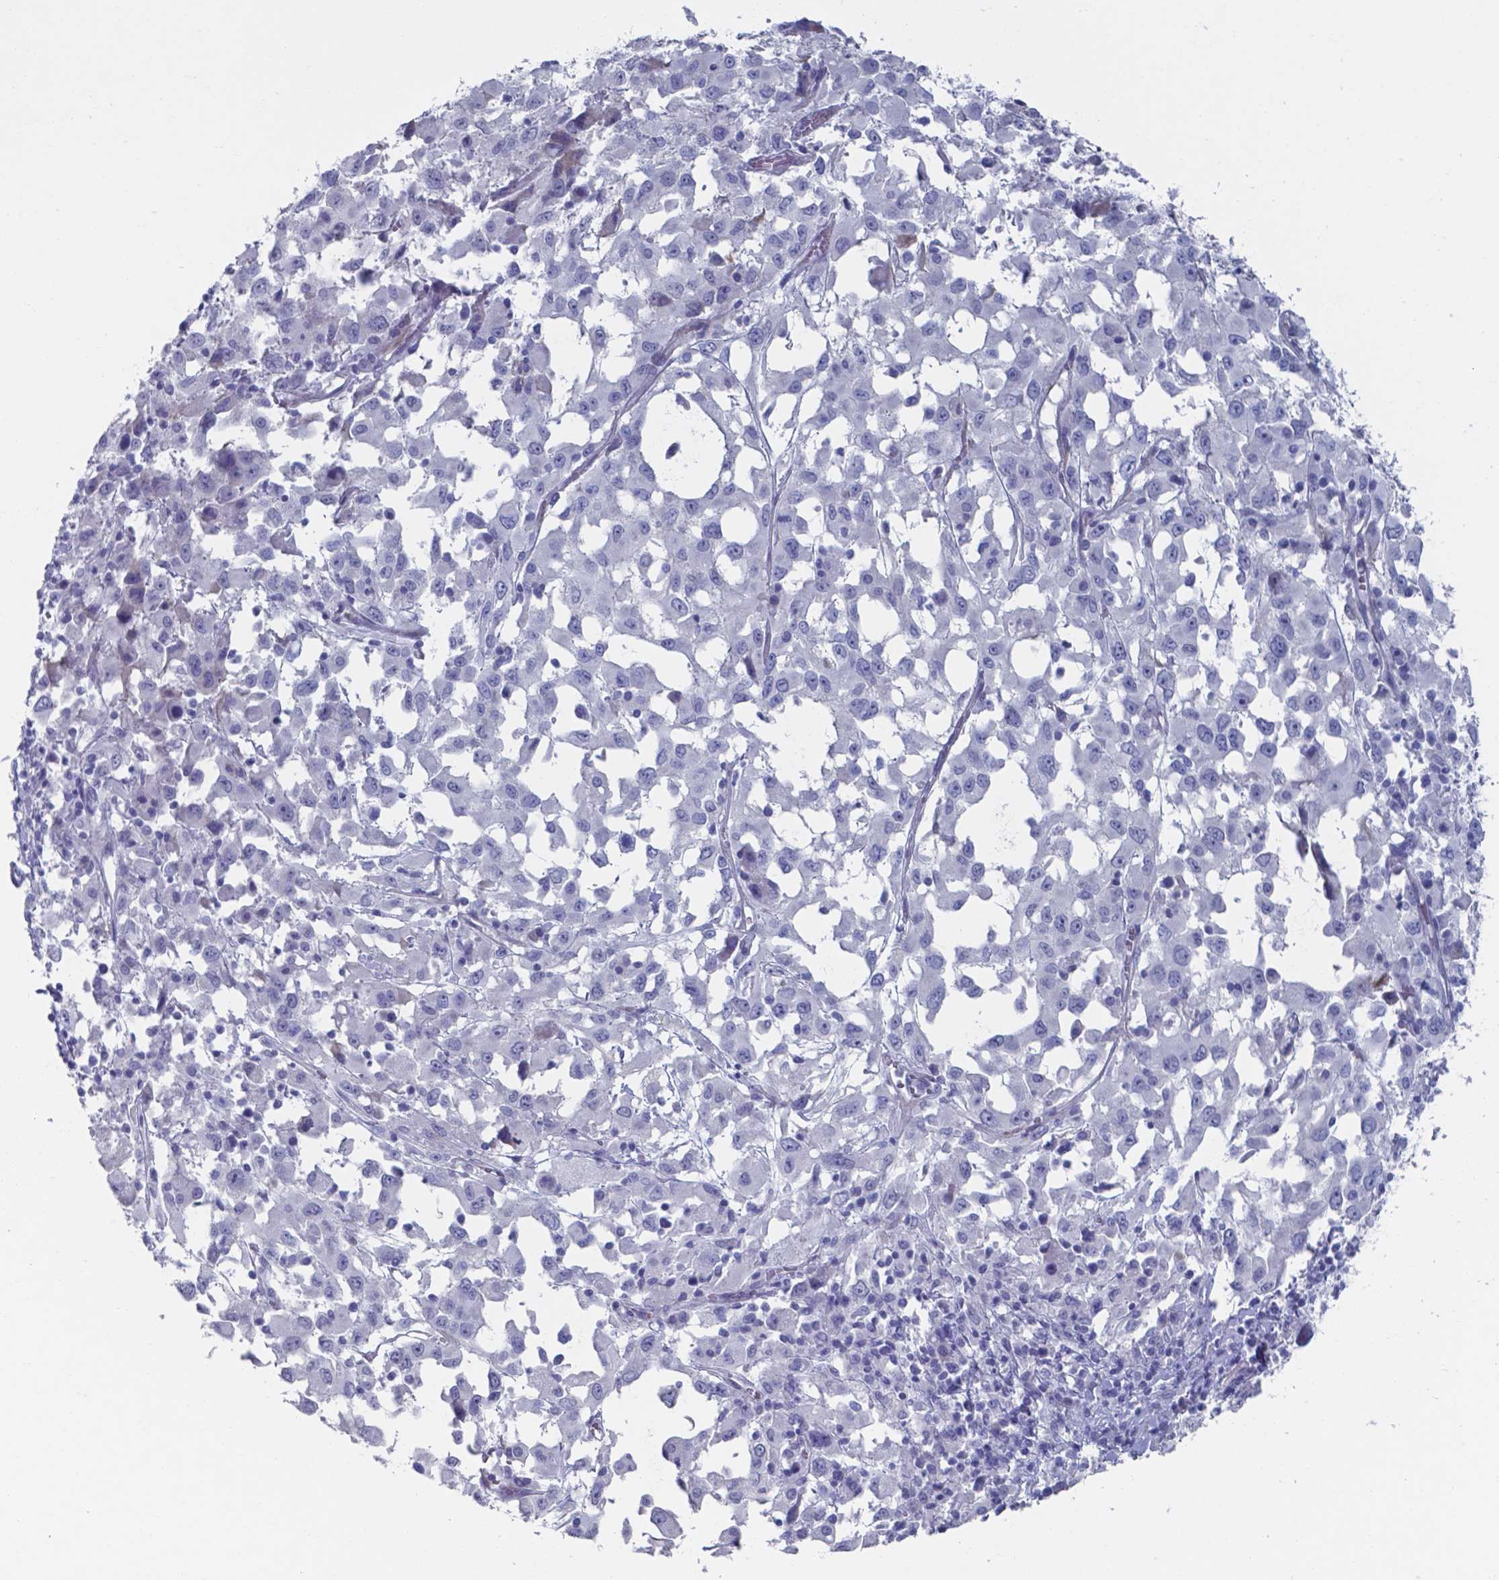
{"staining": {"intensity": "negative", "quantity": "none", "location": "none"}, "tissue": "melanoma", "cell_type": "Tumor cells", "image_type": "cancer", "snomed": [{"axis": "morphology", "description": "Malignant melanoma, Metastatic site"}, {"axis": "topography", "description": "Soft tissue"}], "caption": "Melanoma was stained to show a protein in brown. There is no significant expression in tumor cells. (Stains: DAB (3,3'-diaminobenzidine) IHC with hematoxylin counter stain, Microscopy: brightfield microscopy at high magnification).", "gene": "PLA2R1", "patient": {"sex": "male", "age": 50}}